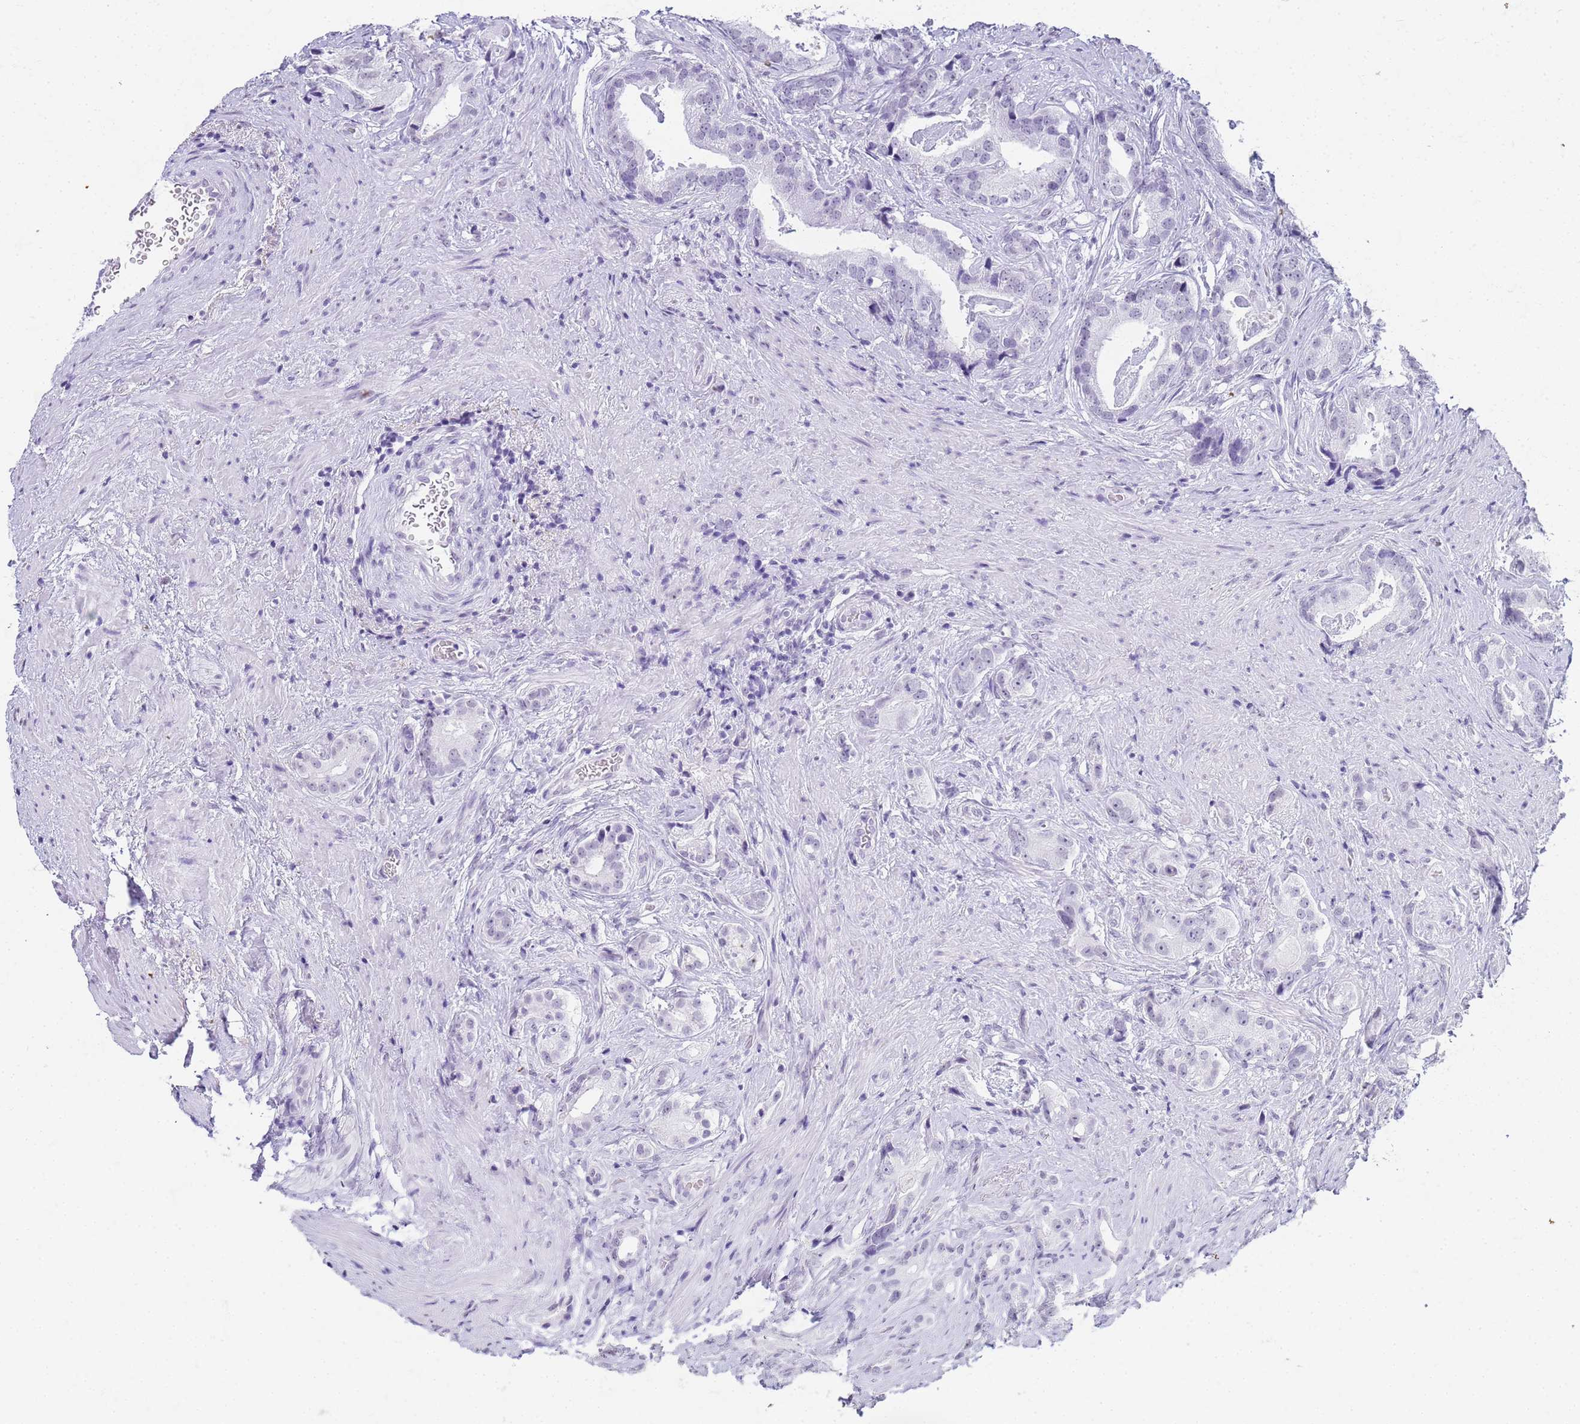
{"staining": {"intensity": "negative", "quantity": "none", "location": "none"}, "tissue": "prostate cancer", "cell_type": "Tumor cells", "image_type": "cancer", "snomed": [{"axis": "morphology", "description": "Adenocarcinoma, Low grade"}, {"axis": "topography", "description": "Prostate"}], "caption": "Prostate cancer stained for a protein using IHC displays no expression tumor cells.", "gene": "SLC7A9", "patient": {"sex": "male", "age": 71}}